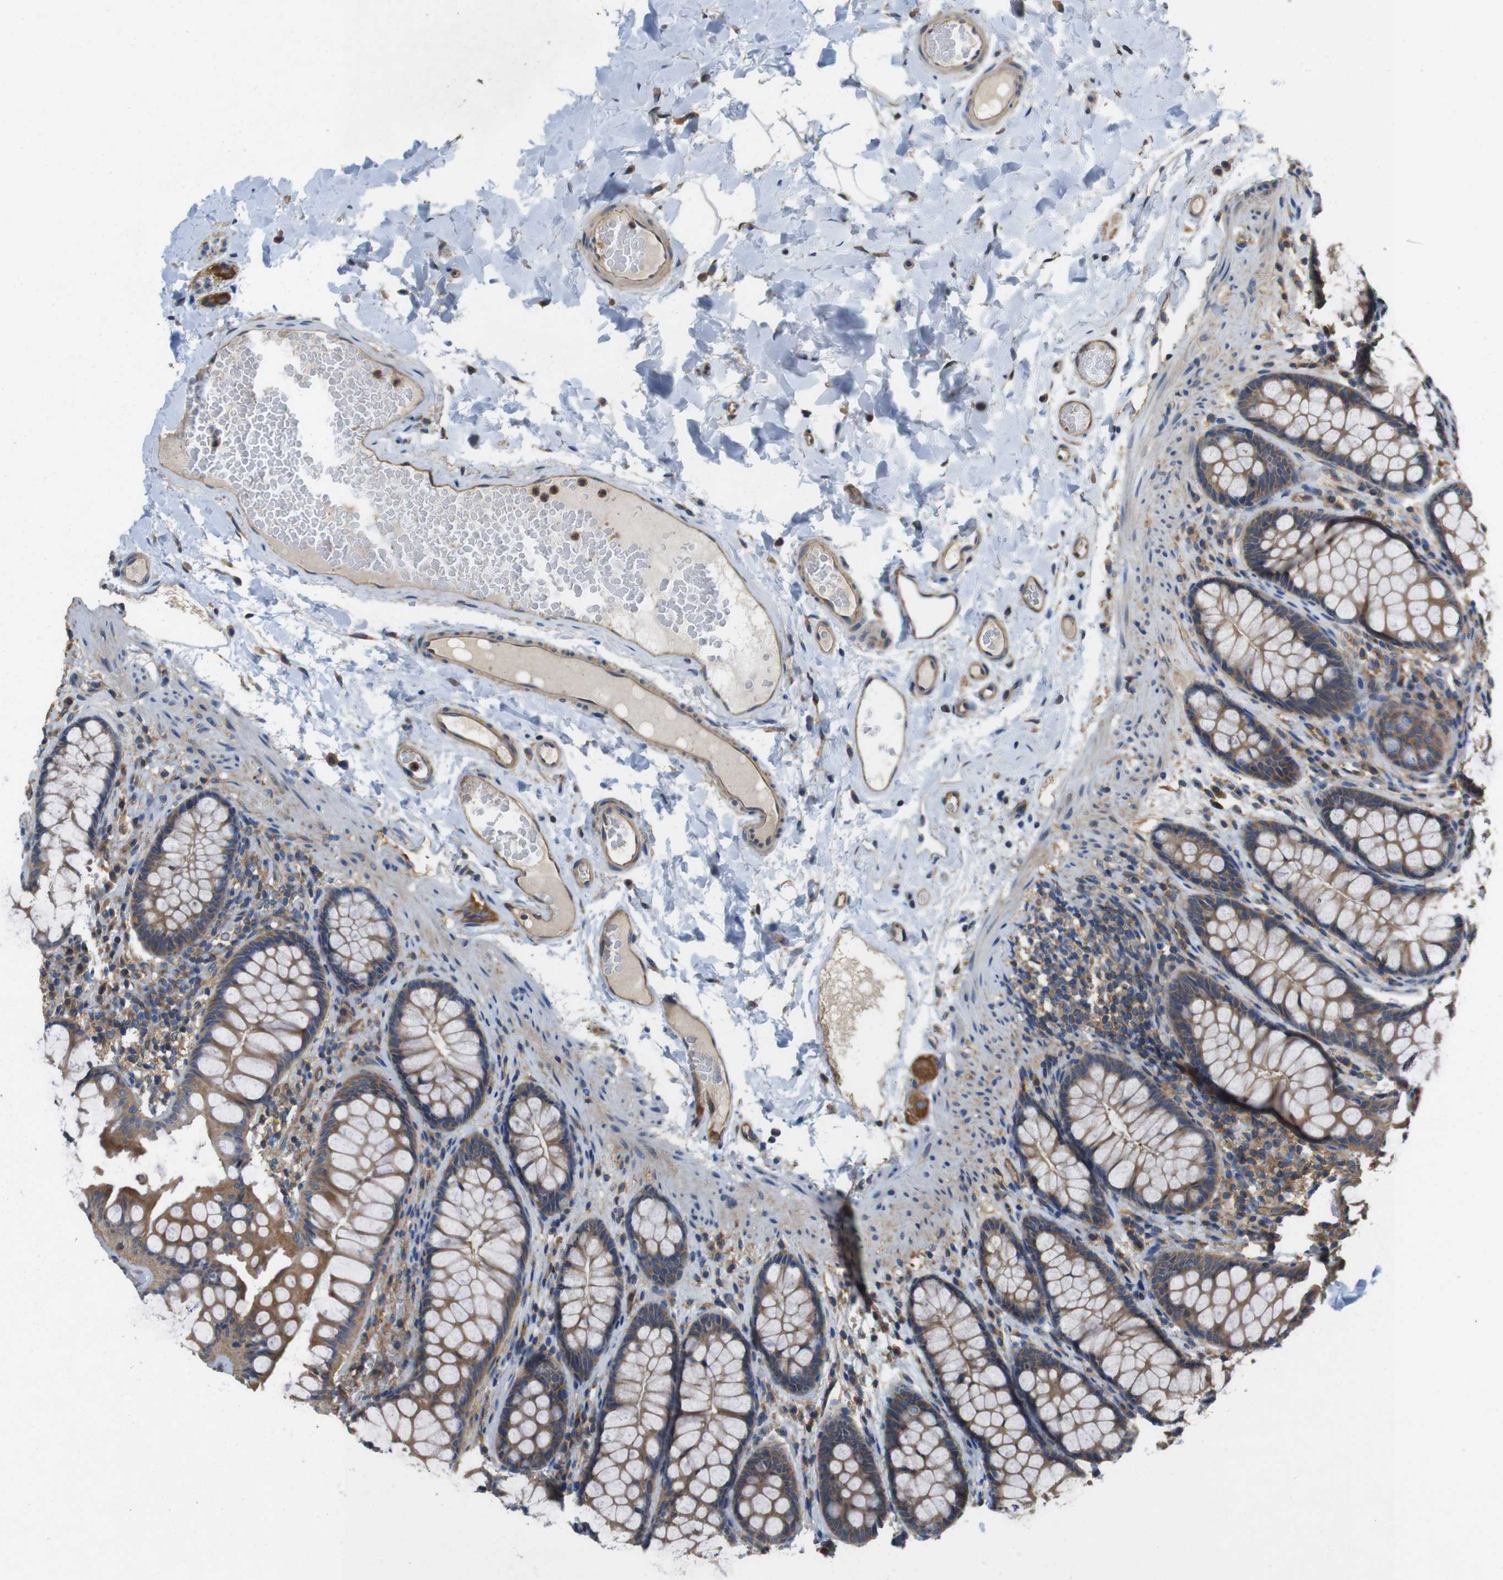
{"staining": {"intensity": "moderate", "quantity": "25%-75%", "location": "cytoplasmic/membranous"}, "tissue": "colon", "cell_type": "Endothelial cells", "image_type": "normal", "snomed": [{"axis": "morphology", "description": "Normal tissue, NOS"}, {"axis": "topography", "description": "Colon"}], "caption": "The immunohistochemical stain labels moderate cytoplasmic/membranous positivity in endothelial cells of benign colon. (Brightfield microscopy of DAB IHC at high magnification).", "gene": "DCTN1", "patient": {"sex": "female", "age": 55}}